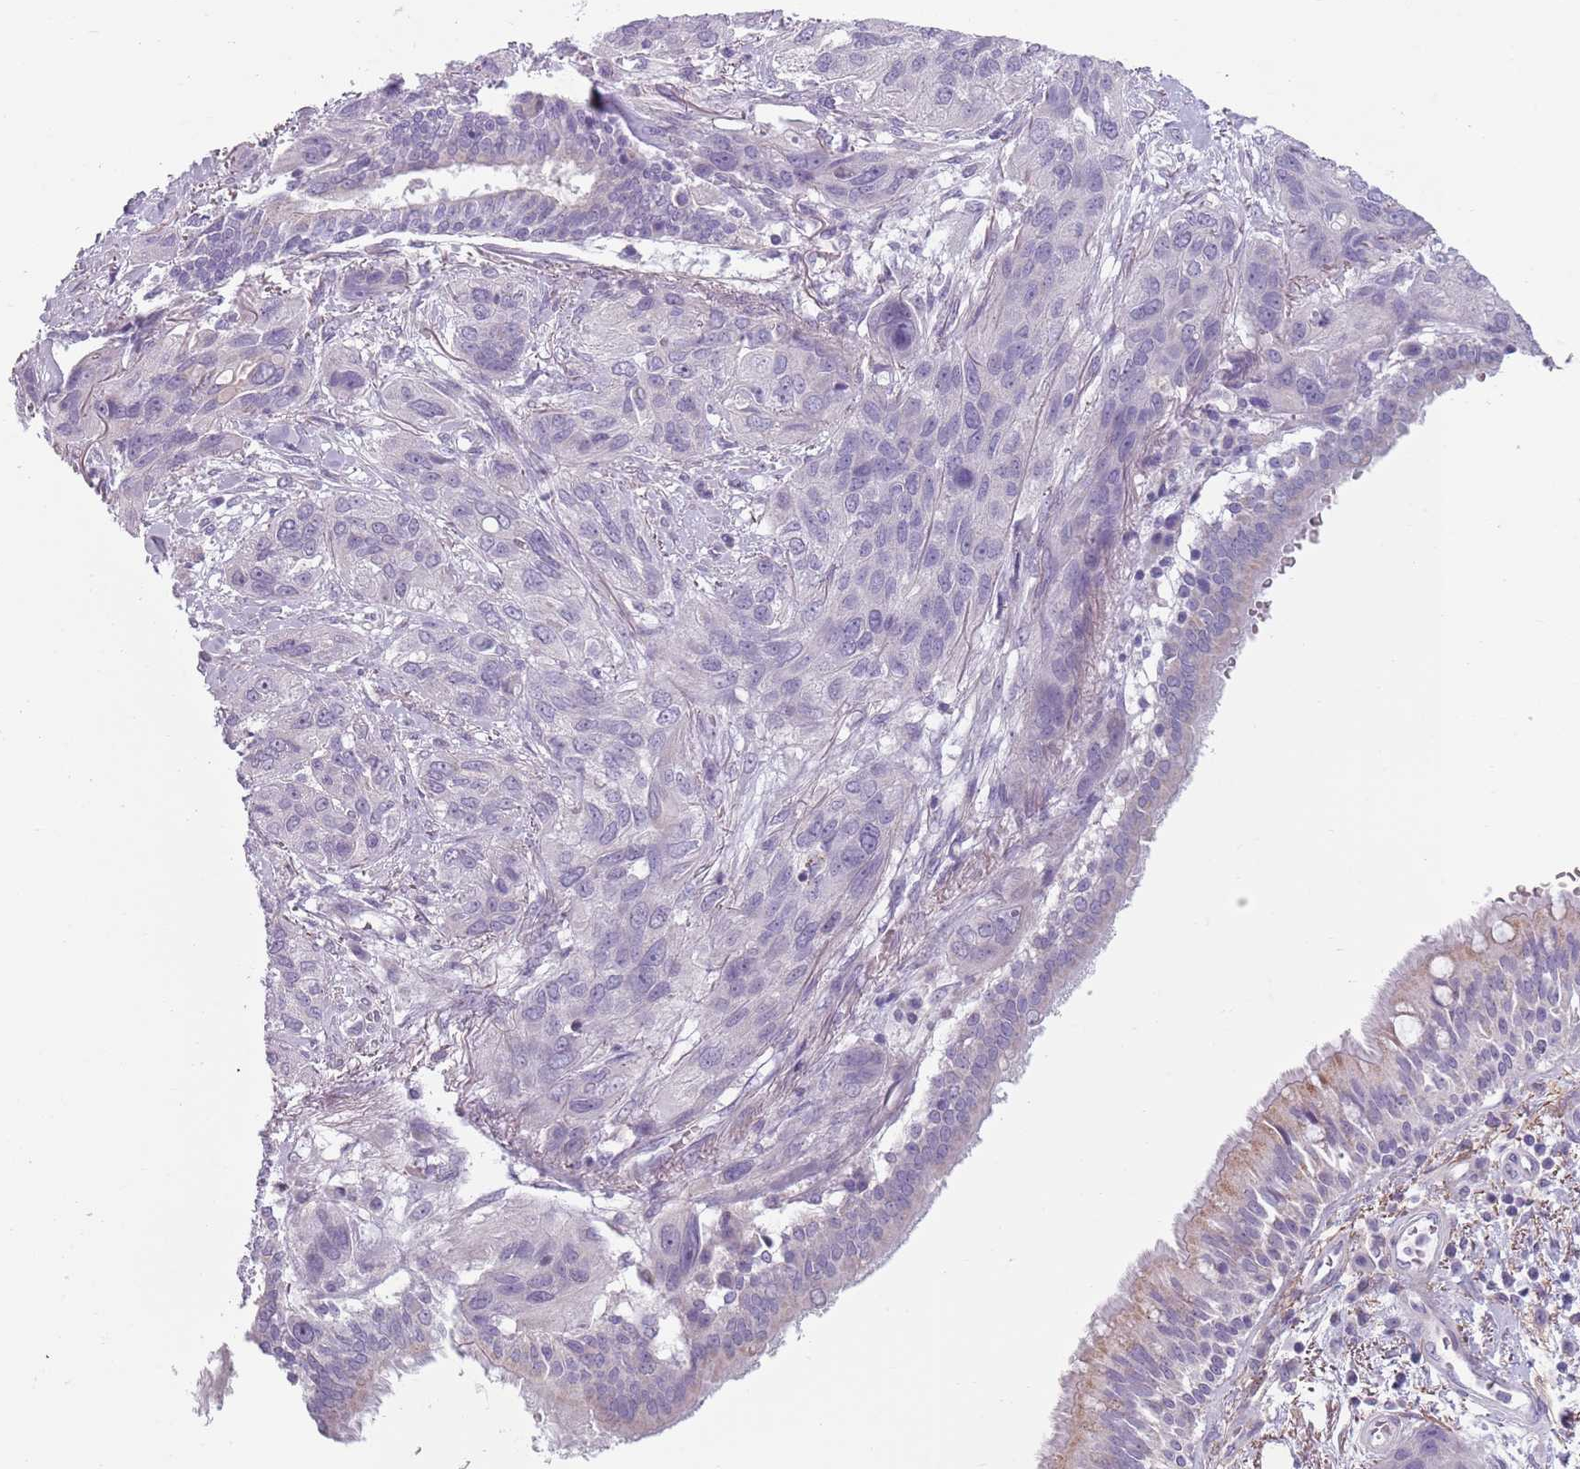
{"staining": {"intensity": "negative", "quantity": "none", "location": "none"}, "tissue": "lung cancer", "cell_type": "Tumor cells", "image_type": "cancer", "snomed": [{"axis": "morphology", "description": "Squamous cell carcinoma, NOS"}, {"axis": "topography", "description": "Lung"}], "caption": "Lung cancer was stained to show a protein in brown. There is no significant positivity in tumor cells. (Immunohistochemistry, brightfield microscopy, high magnification).", "gene": "MEGF8", "patient": {"sex": "female", "age": 70}}